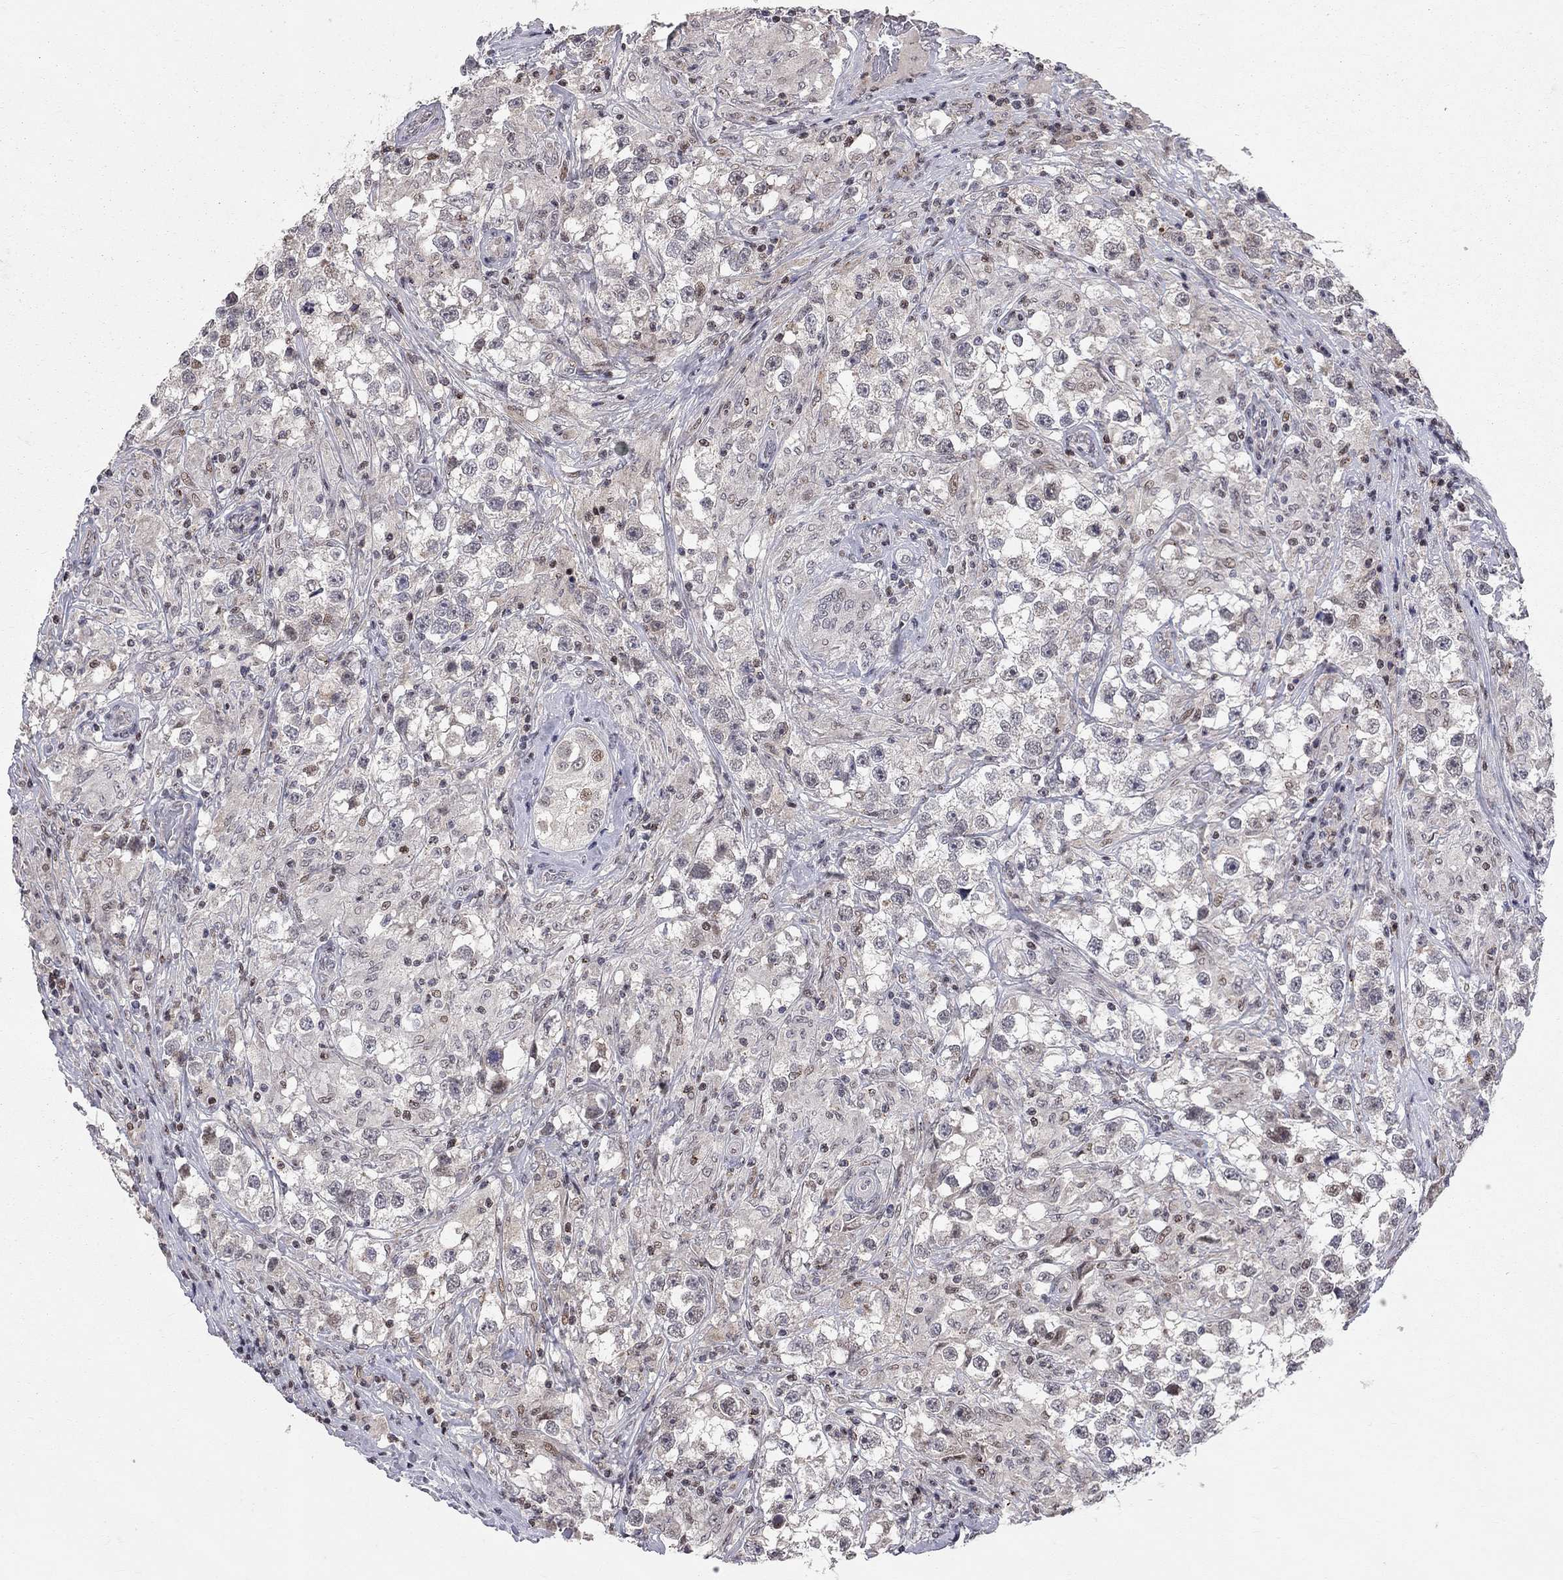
{"staining": {"intensity": "negative", "quantity": "none", "location": "none"}, "tissue": "testis cancer", "cell_type": "Tumor cells", "image_type": "cancer", "snomed": [{"axis": "morphology", "description": "Seminoma, NOS"}, {"axis": "topography", "description": "Testis"}], "caption": "An IHC photomicrograph of testis cancer (seminoma) is shown. There is no staining in tumor cells of testis cancer (seminoma). Brightfield microscopy of IHC stained with DAB (3,3'-diaminobenzidine) (brown) and hematoxylin (blue), captured at high magnification.", "gene": "HDAC3", "patient": {"sex": "male", "age": 46}}